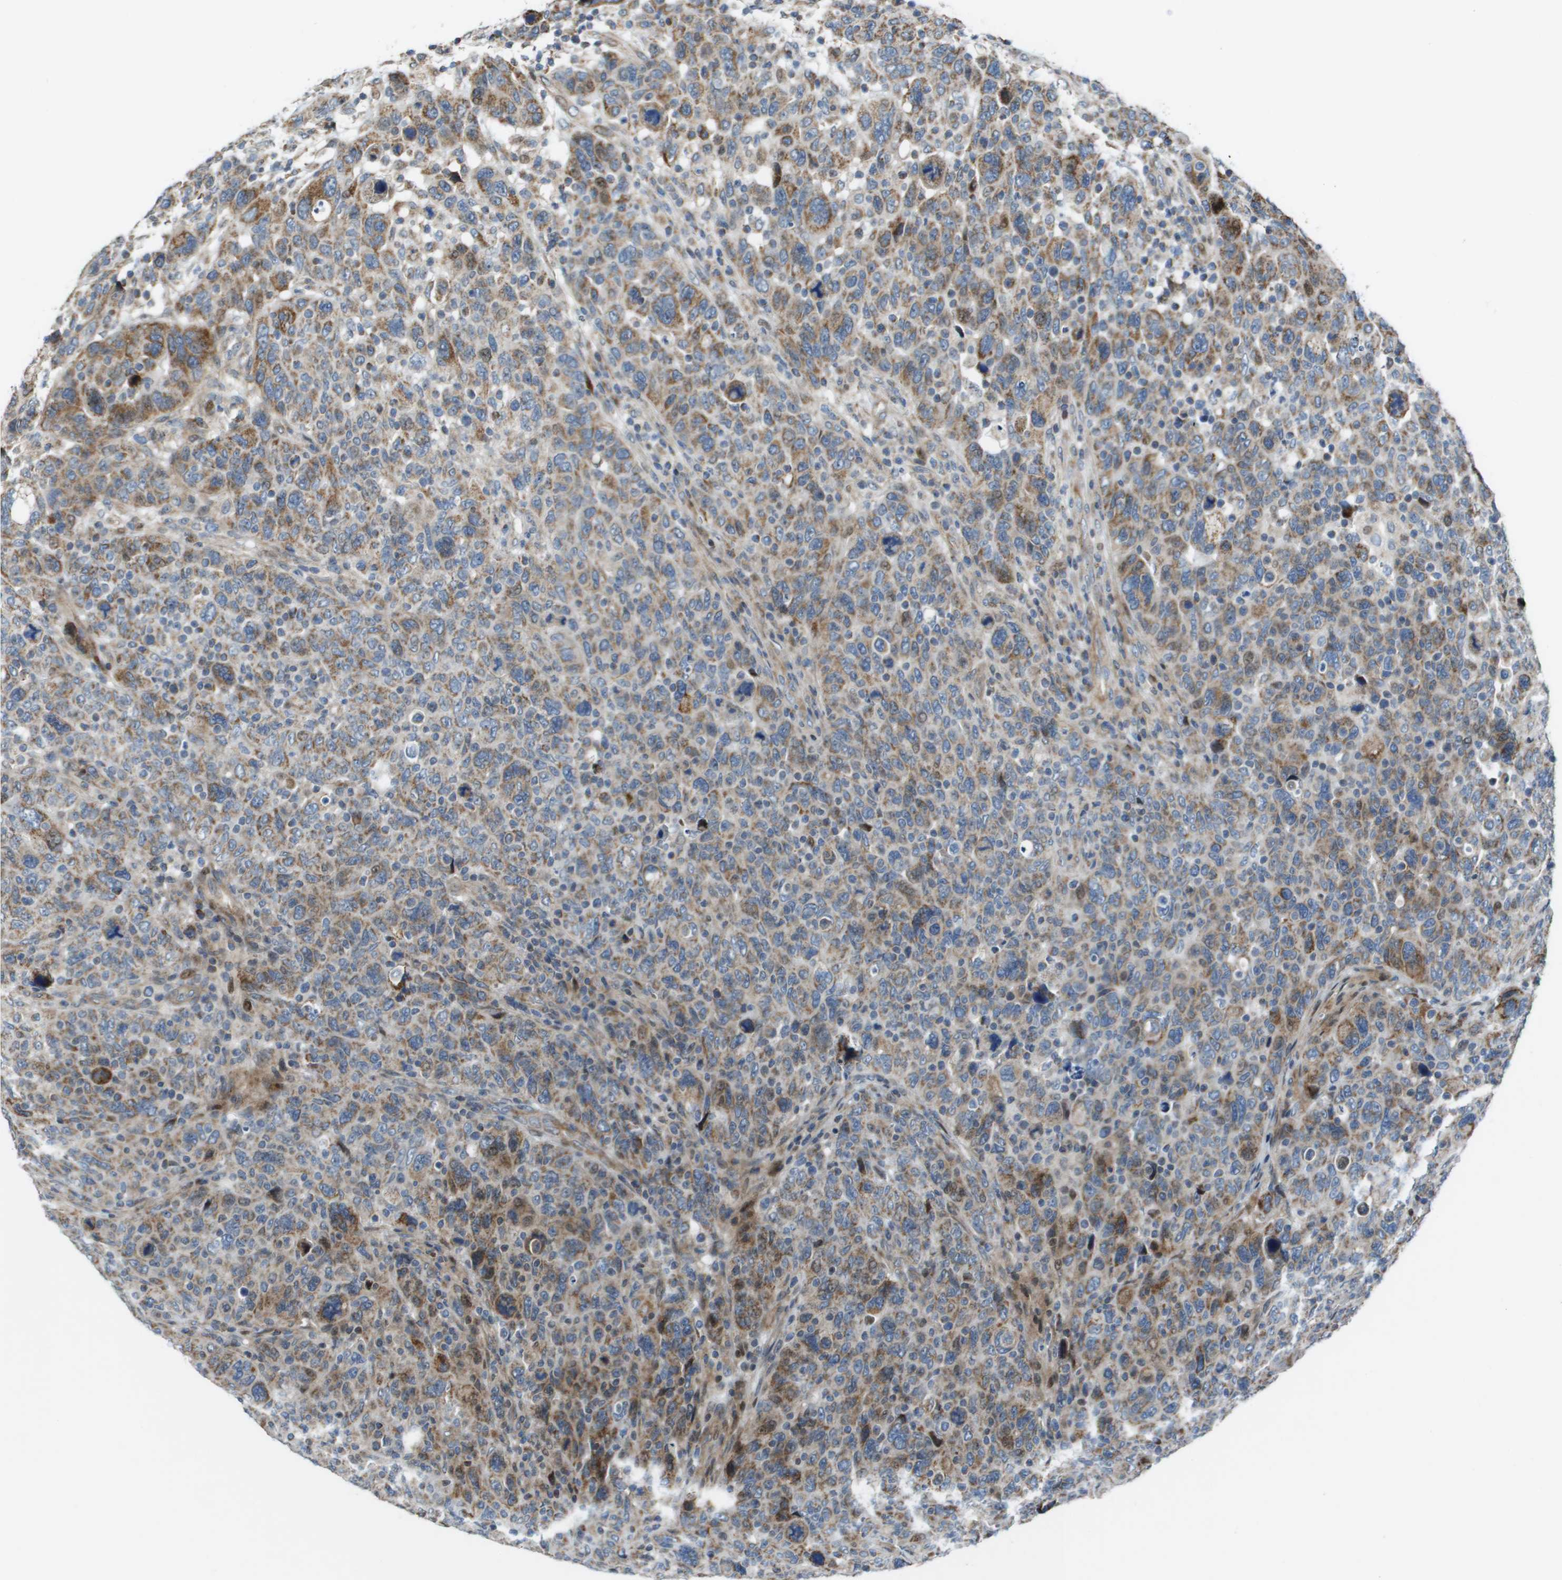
{"staining": {"intensity": "moderate", "quantity": "25%-75%", "location": "cytoplasmic/membranous"}, "tissue": "breast cancer", "cell_type": "Tumor cells", "image_type": "cancer", "snomed": [{"axis": "morphology", "description": "Duct carcinoma"}, {"axis": "topography", "description": "Breast"}], "caption": "Immunohistochemistry image of human breast cancer stained for a protein (brown), which exhibits medium levels of moderate cytoplasmic/membranous positivity in about 25%-75% of tumor cells.", "gene": "MGAT3", "patient": {"sex": "female", "age": 37}}